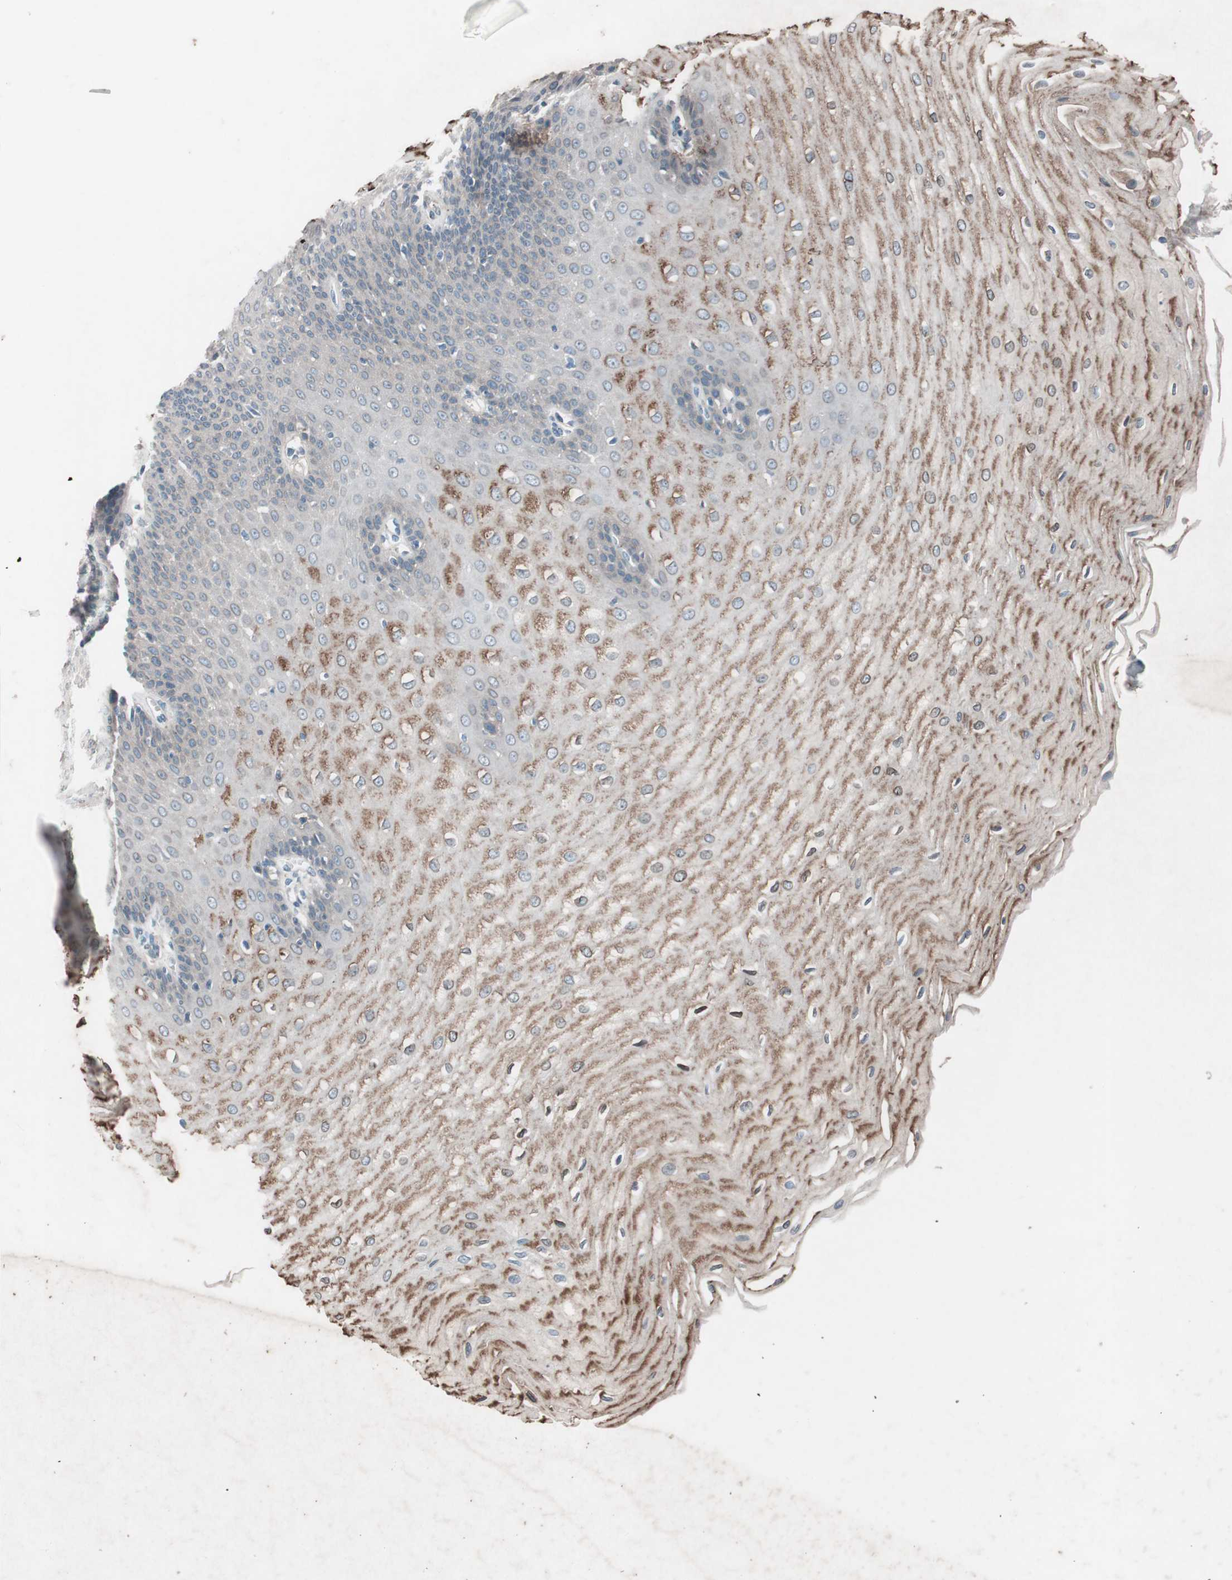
{"staining": {"intensity": "moderate", "quantity": "25%-75%", "location": "cytoplasmic/membranous"}, "tissue": "esophagus", "cell_type": "Squamous epithelial cells", "image_type": "normal", "snomed": [{"axis": "morphology", "description": "Normal tissue, NOS"}, {"axis": "morphology", "description": "Squamous cell carcinoma, NOS"}, {"axis": "topography", "description": "Esophagus"}], "caption": "Immunohistochemical staining of normal human esophagus reveals moderate cytoplasmic/membranous protein expression in about 25%-75% of squamous epithelial cells. Using DAB (brown) and hematoxylin (blue) stains, captured at high magnification using brightfield microscopy.", "gene": "GRB7", "patient": {"sex": "male", "age": 65}}